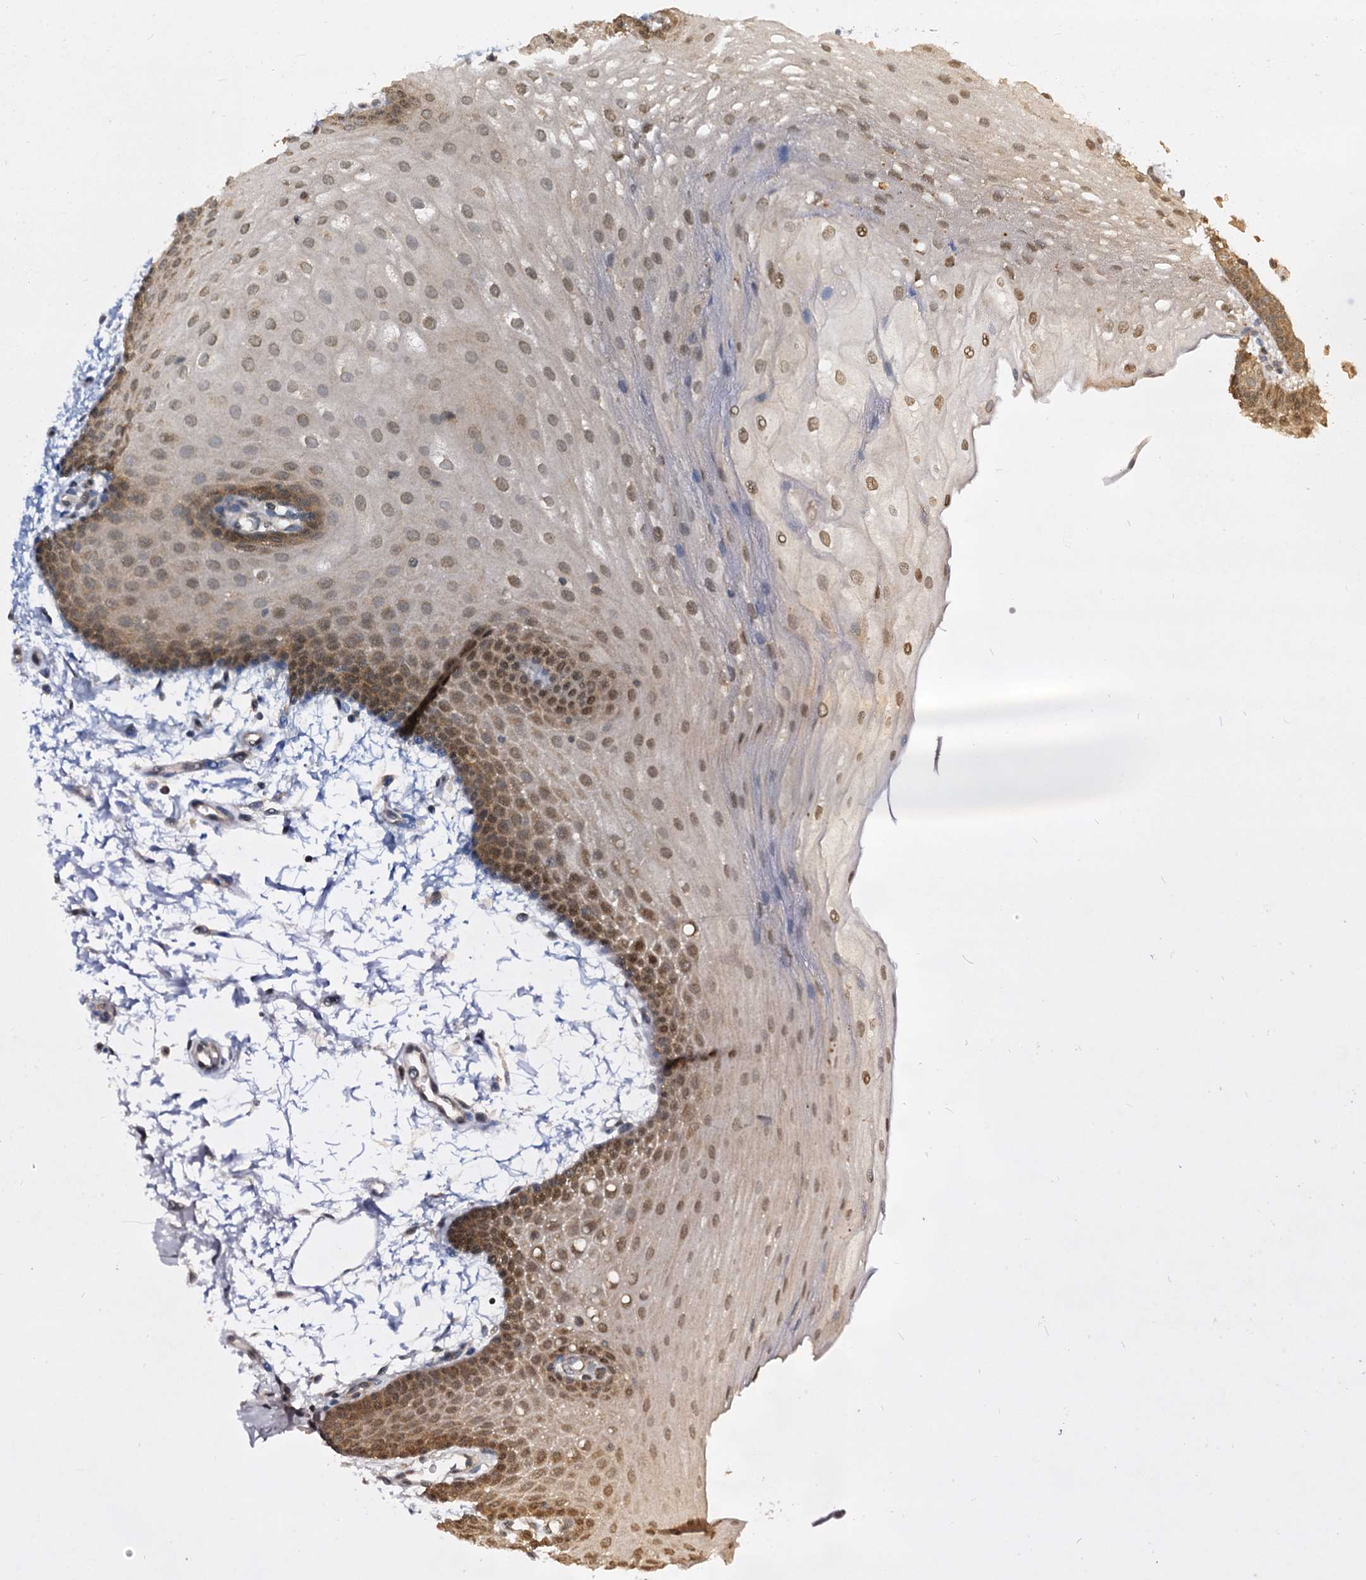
{"staining": {"intensity": "moderate", "quantity": ">75%", "location": "cytoplasmic/membranous,nuclear"}, "tissue": "oral mucosa", "cell_type": "Squamous epithelial cells", "image_type": "normal", "snomed": [{"axis": "morphology", "description": "Normal tissue, NOS"}, {"axis": "topography", "description": "Oral tissue"}], "caption": "Oral mucosa stained with immunohistochemistry (IHC) exhibits moderate cytoplasmic/membranous,nuclear staining in approximately >75% of squamous epithelial cells. (IHC, brightfield microscopy, high magnification).", "gene": "PTGES3", "patient": {"sex": "male", "age": 68}}